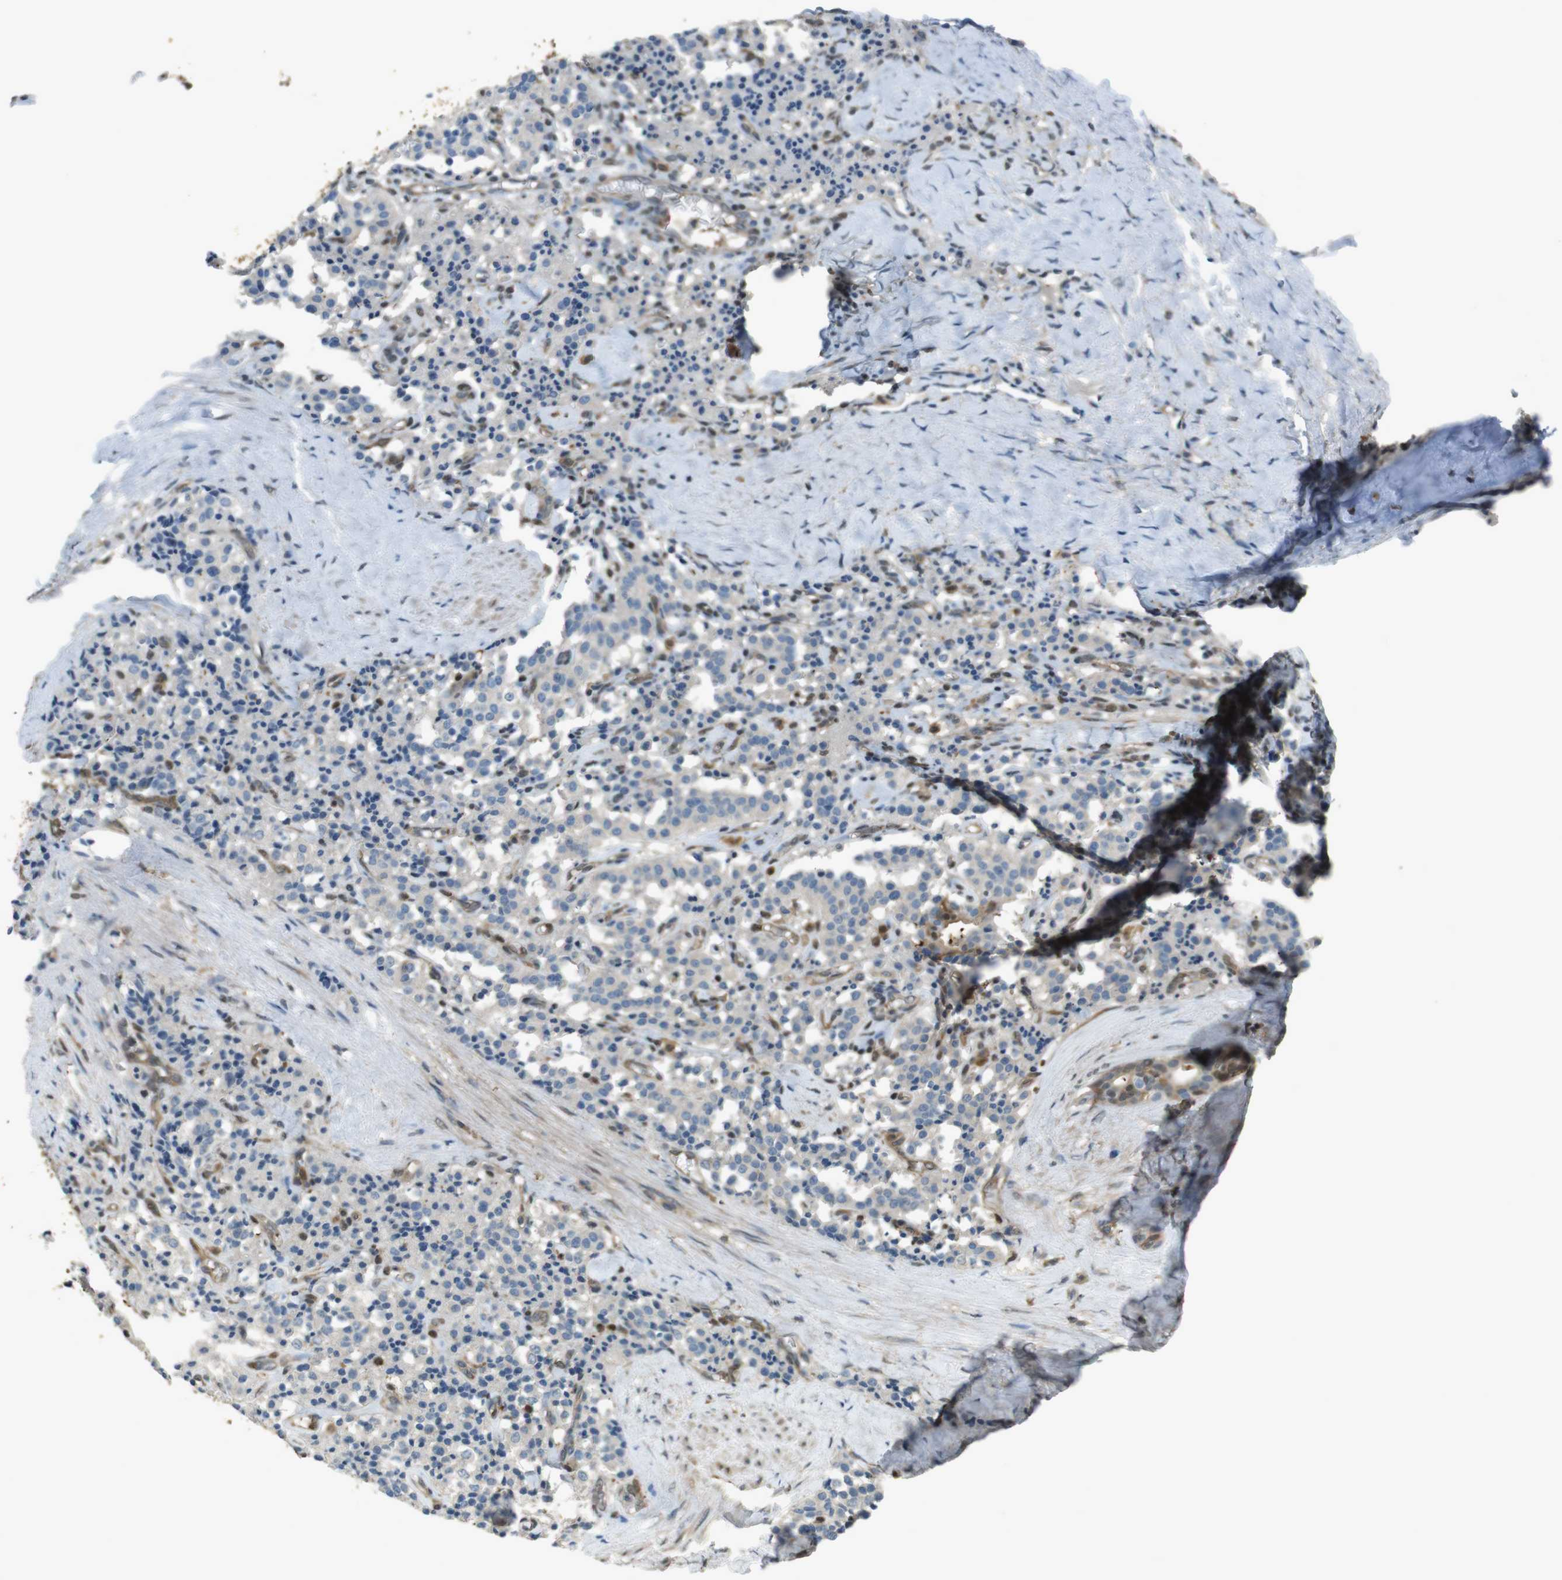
{"staining": {"intensity": "negative", "quantity": "none", "location": "none"}, "tissue": "carcinoid", "cell_type": "Tumor cells", "image_type": "cancer", "snomed": [{"axis": "morphology", "description": "Carcinoid, malignant, NOS"}, {"axis": "topography", "description": "Lung"}], "caption": "DAB (3,3'-diaminobenzidine) immunohistochemical staining of human carcinoid shows no significant positivity in tumor cells.", "gene": "TWSG1", "patient": {"sex": "male", "age": 30}}